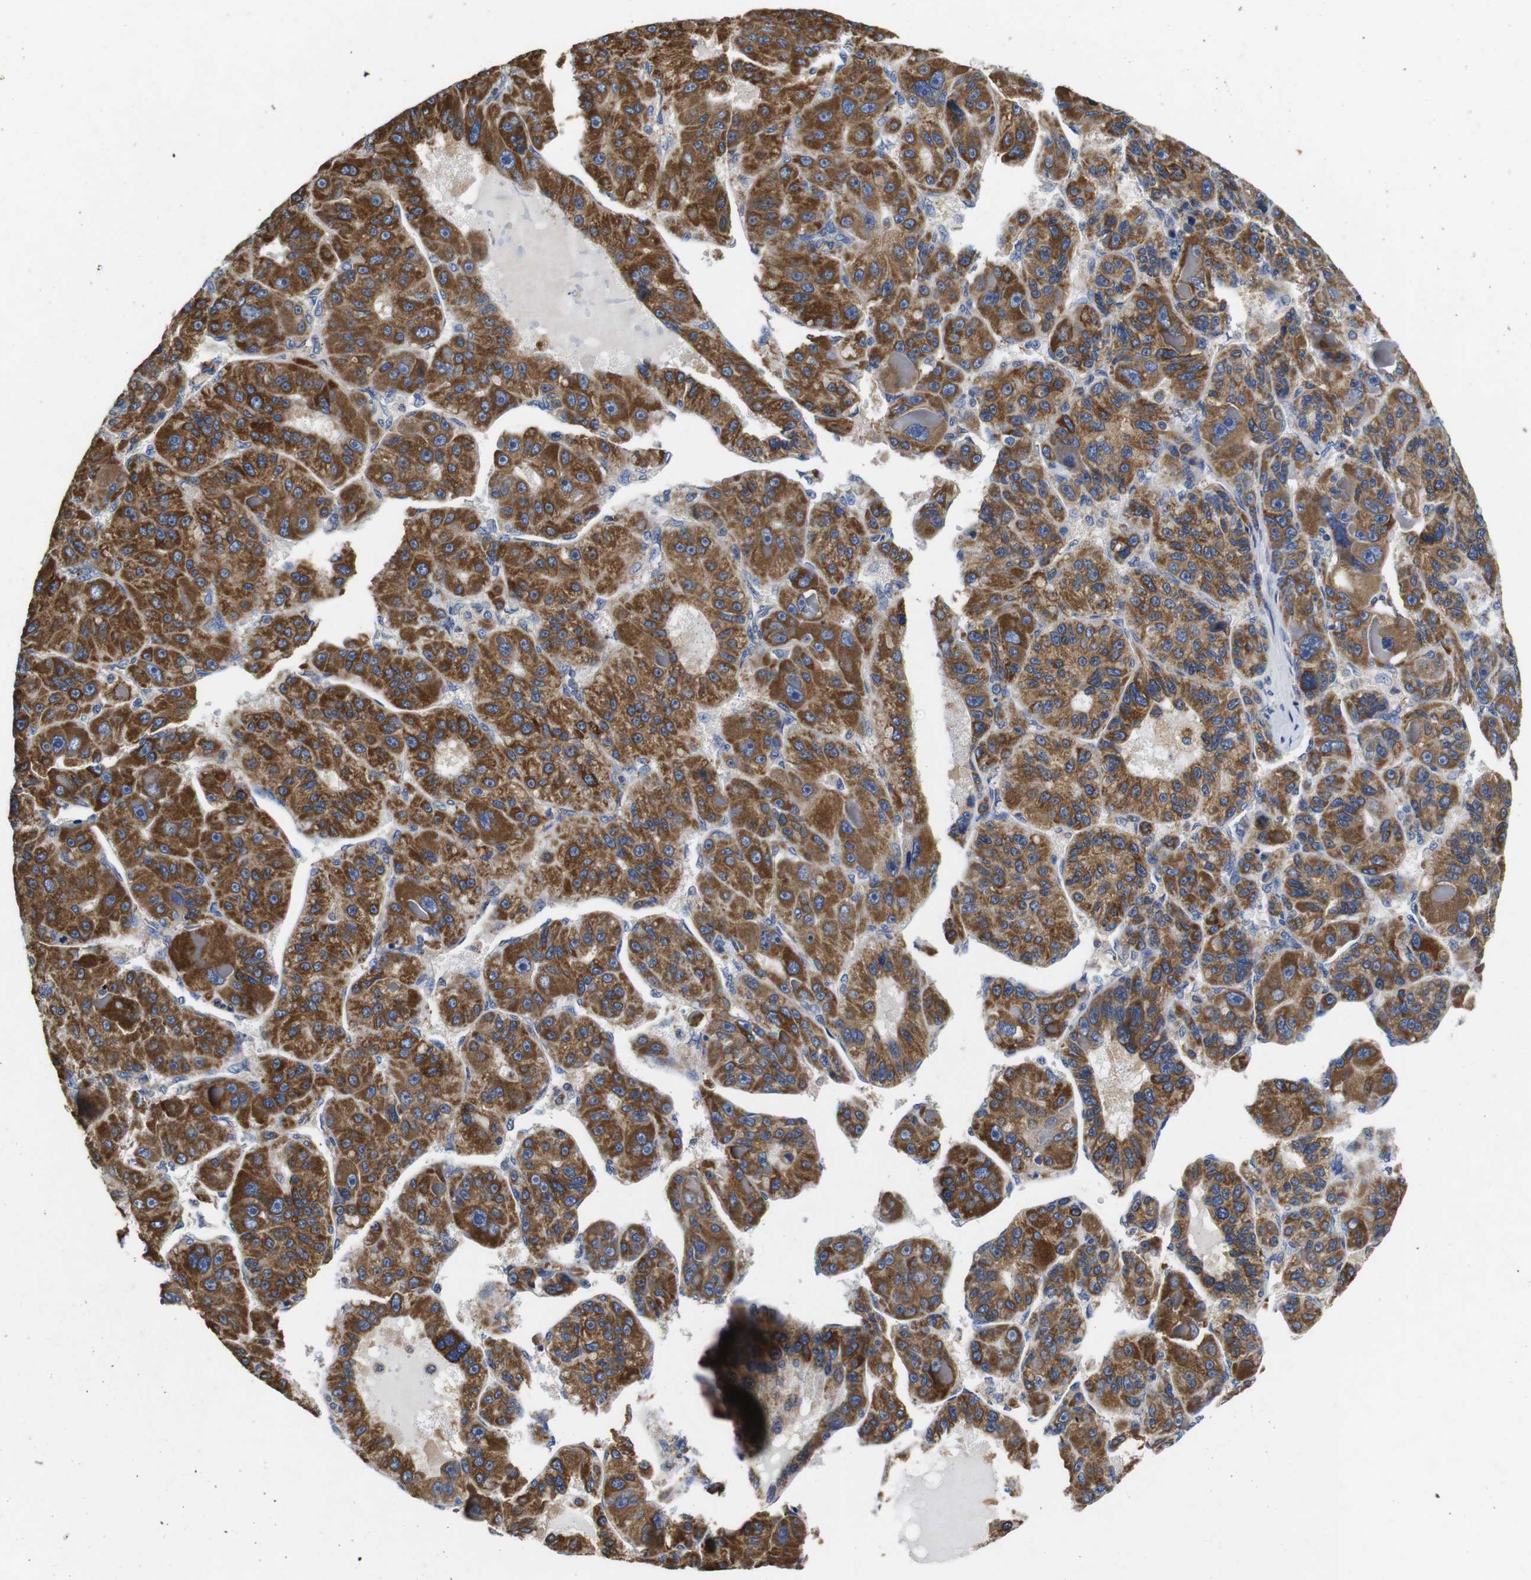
{"staining": {"intensity": "moderate", "quantity": ">75%", "location": "cytoplasmic/membranous"}, "tissue": "liver cancer", "cell_type": "Tumor cells", "image_type": "cancer", "snomed": [{"axis": "morphology", "description": "Carcinoma, Hepatocellular, NOS"}, {"axis": "topography", "description": "Liver"}], "caption": "Tumor cells exhibit medium levels of moderate cytoplasmic/membranous positivity in about >75% of cells in liver cancer. The protein is stained brown, and the nuclei are stained in blue (DAB IHC with brightfield microscopy, high magnification).", "gene": "MARCHF7", "patient": {"sex": "male", "age": 76}}